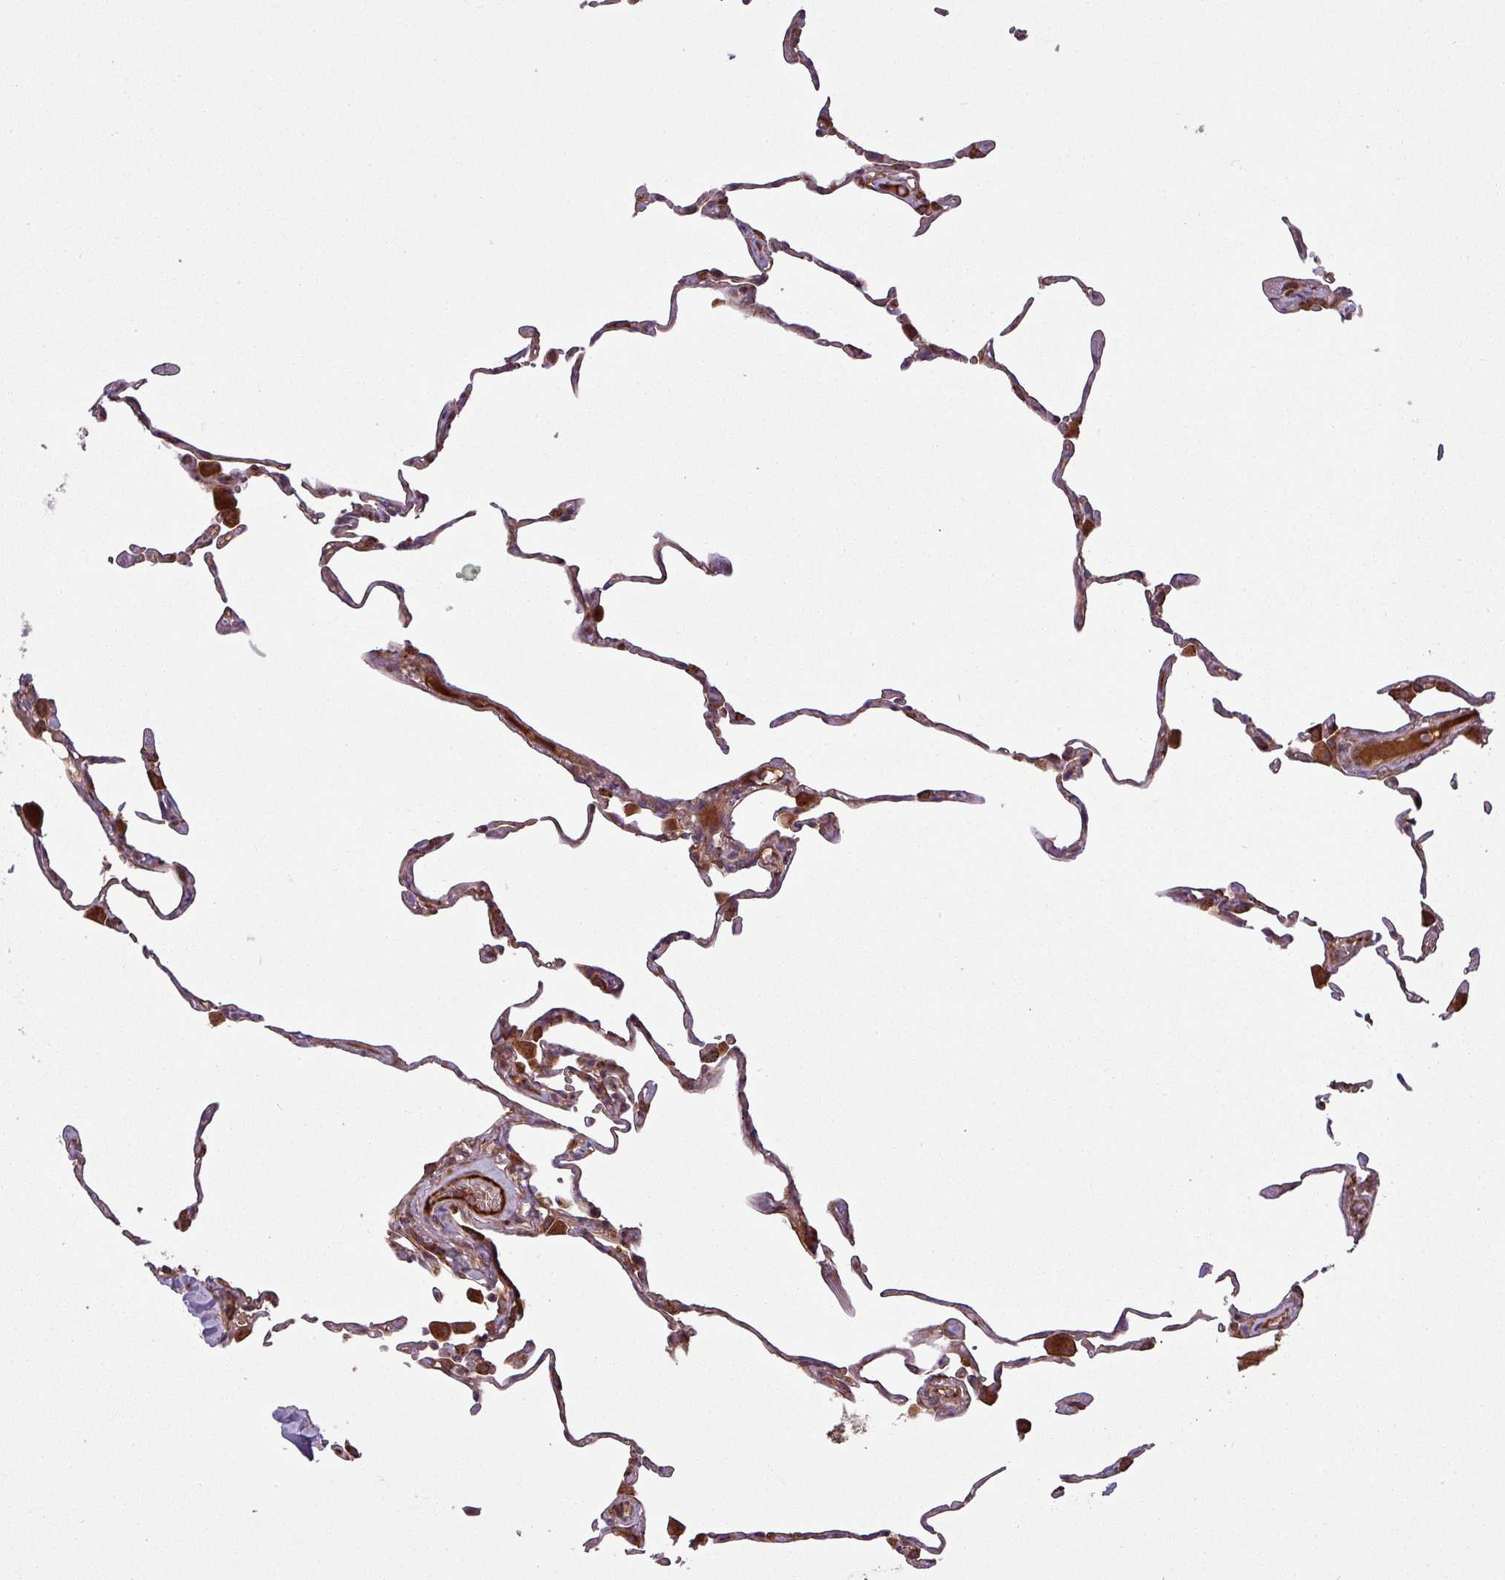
{"staining": {"intensity": "moderate", "quantity": "25%-75%", "location": "cytoplasmic/membranous"}, "tissue": "lung", "cell_type": "Alveolar cells", "image_type": "normal", "snomed": [{"axis": "morphology", "description": "Normal tissue, NOS"}, {"axis": "topography", "description": "Lung"}], "caption": "Lung stained with immunohistochemistry demonstrates moderate cytoplasmic/membranous positivity in approximately 25%-75% of alveolar cells.", "gene": "SNRNP25", "patient": {"sex": "female", "age": 57}}